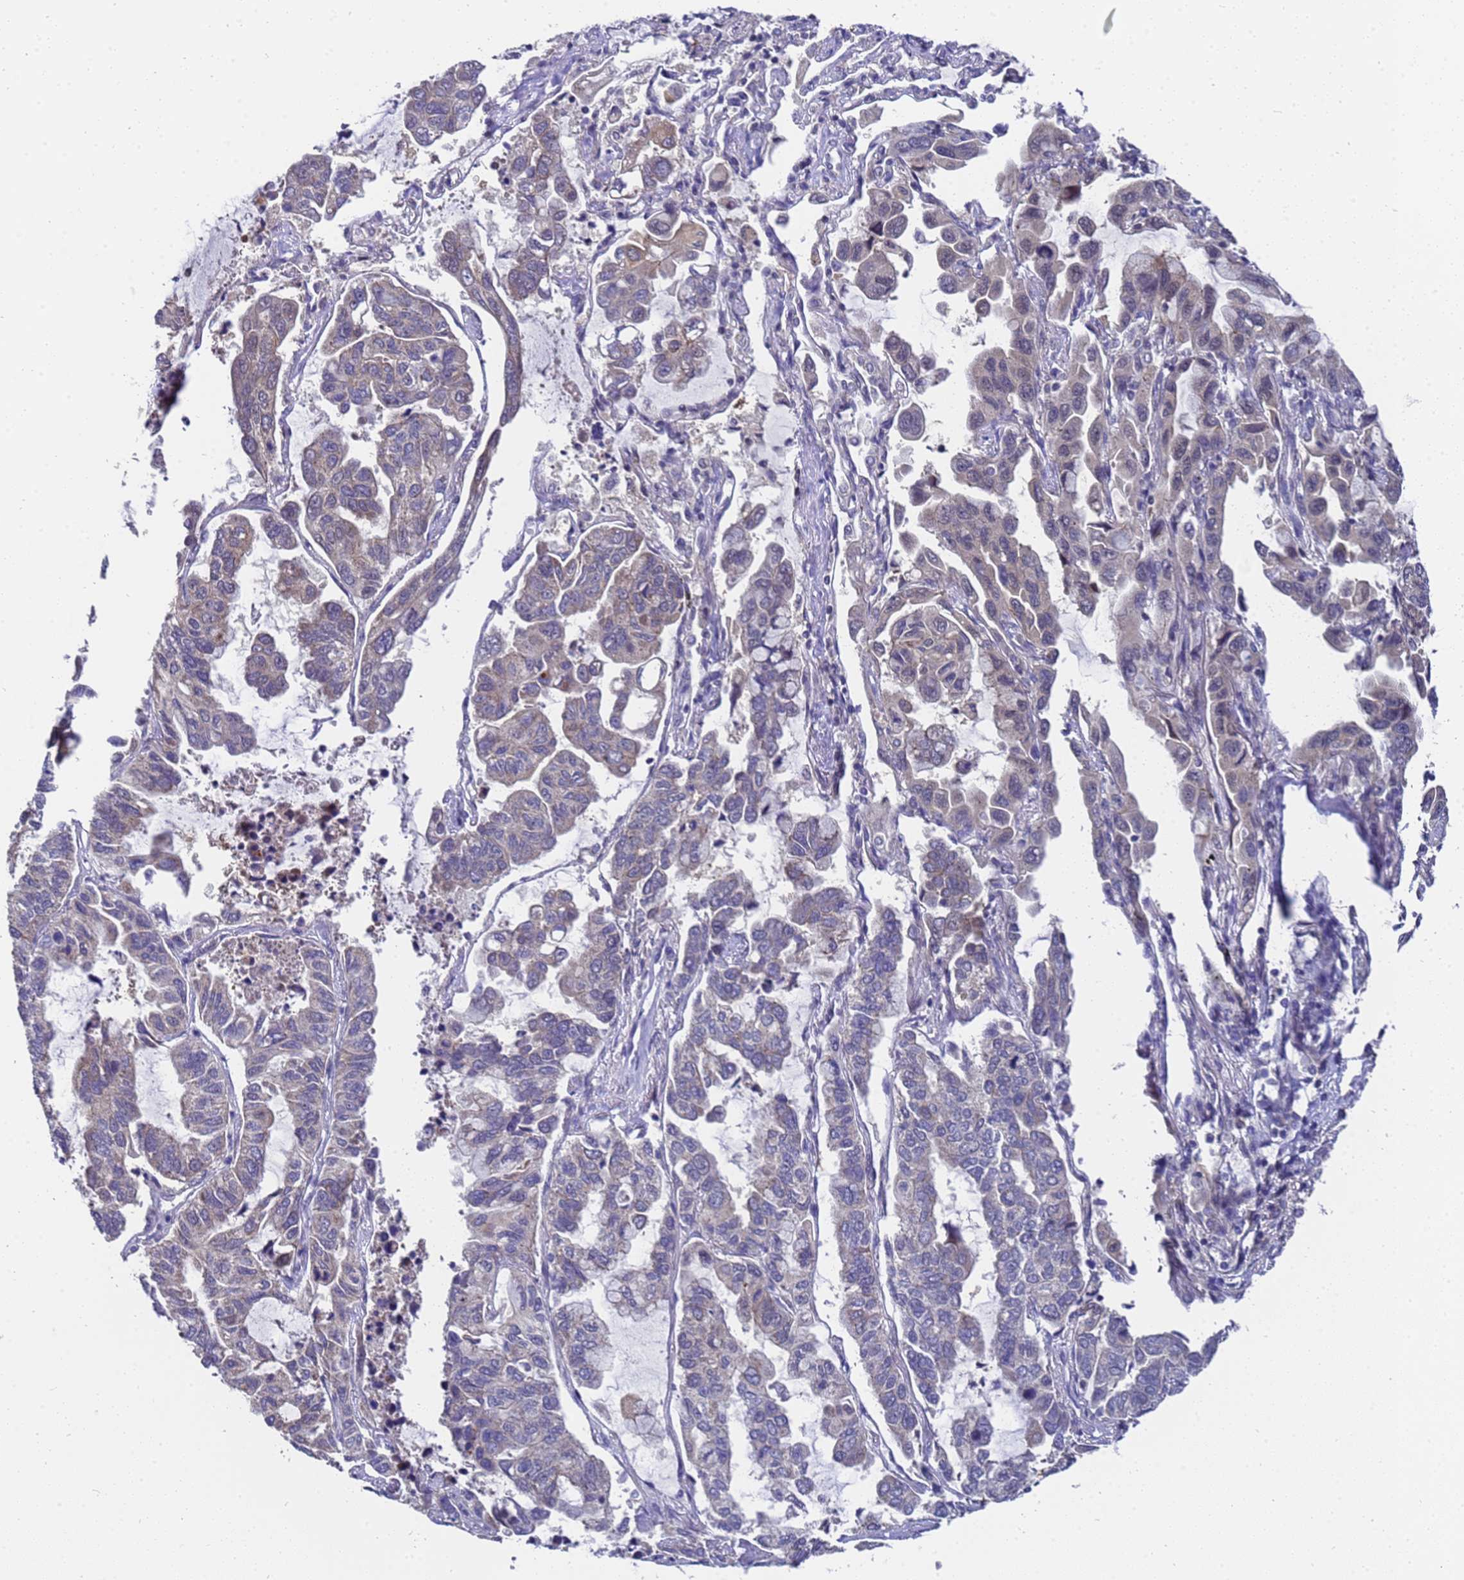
{"staining": {"intensity": "weak", "quantity": "<25%", "location": "cytoplasmic/membranous"}, "tissue": "lung cancer", "cell_type": "Tumor cells", "image_type": "cancer", "snomed": [{"axis": "morphology", "description": "Adenocarcinoma, NOS"}, {"axis": "topography", "description": "Lung"}], "caption": "Lung cancer (adenocarcinoma) was stained to show a protein in brown. There is no significant staining in tumor cells.", "gene": "ANAPC13", "patient": {"sex": "male", "age": 64}}